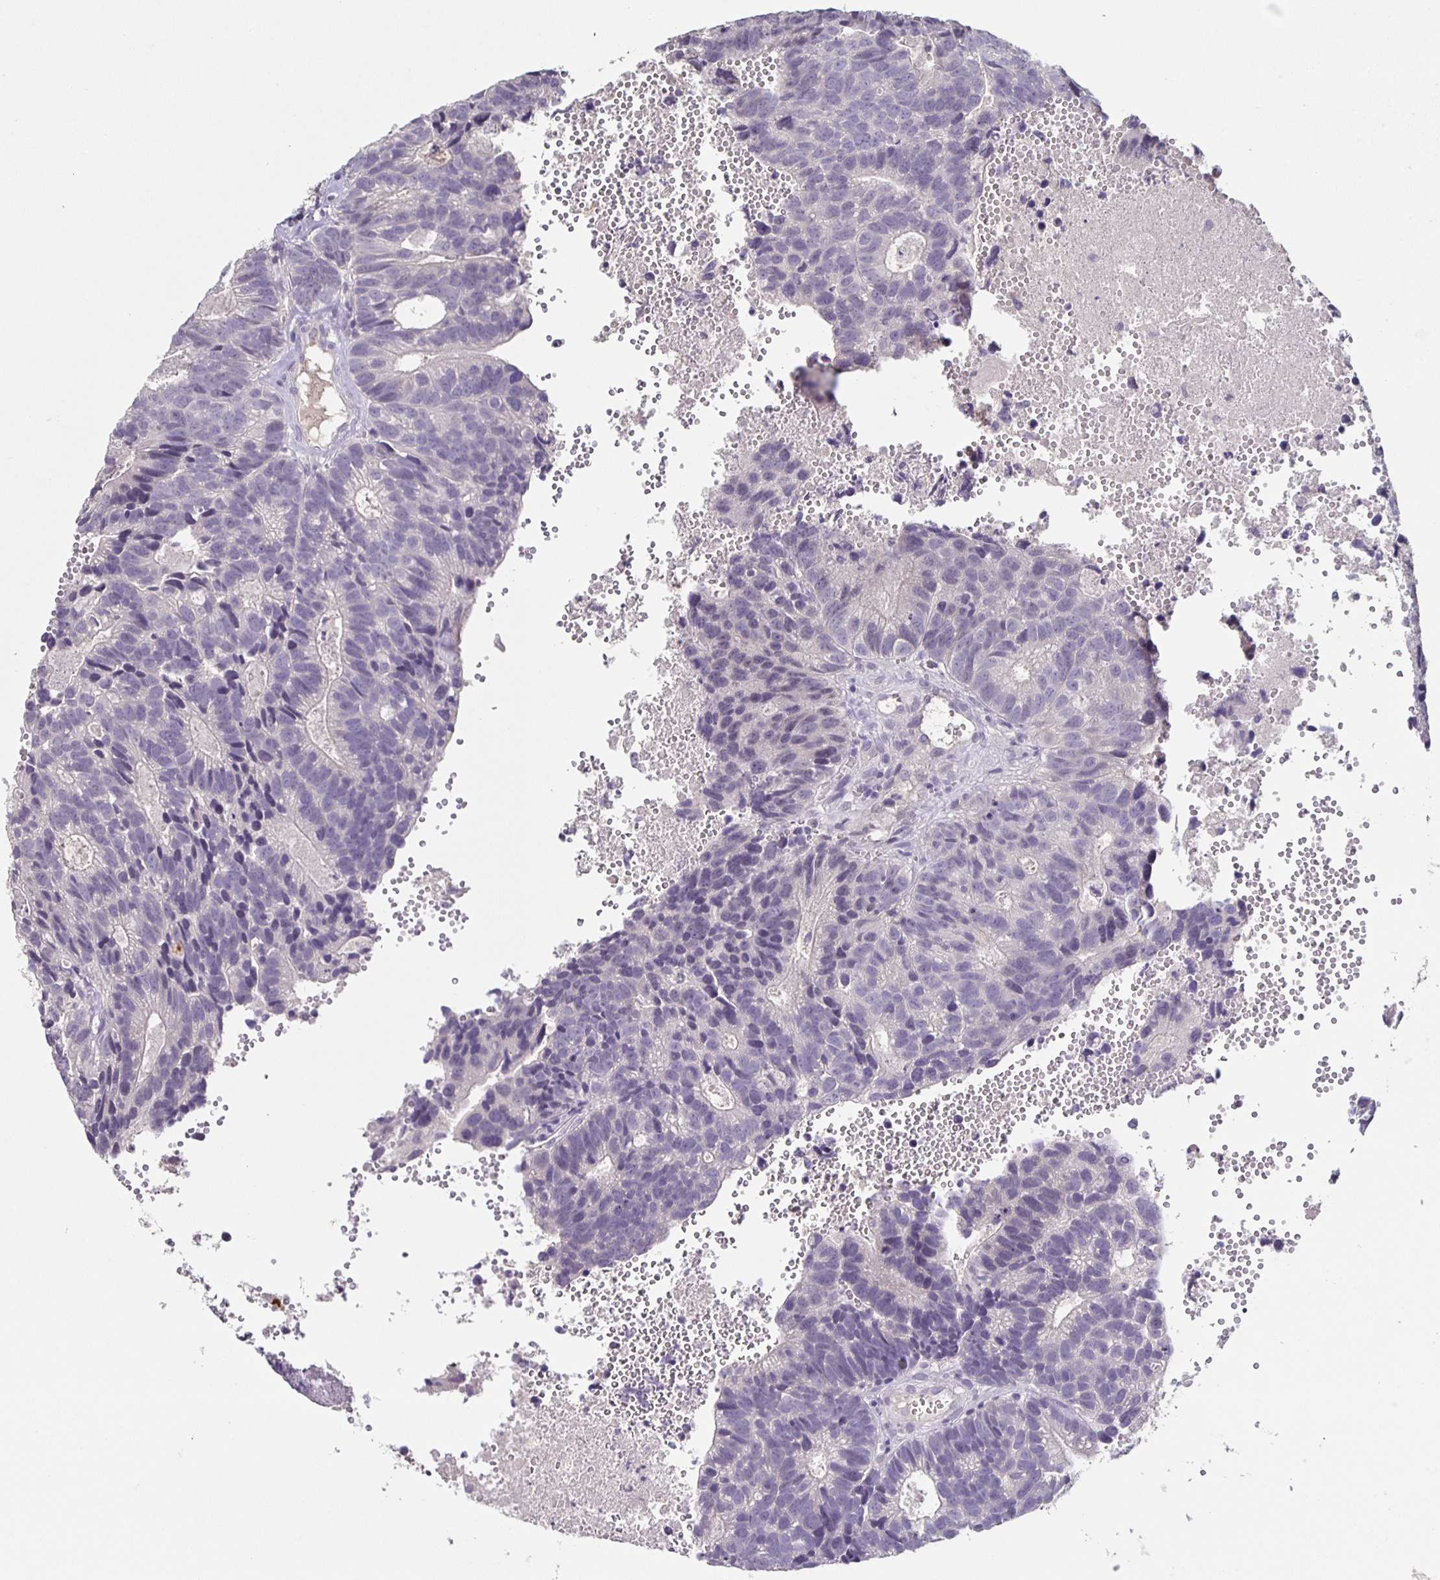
{"staining": {"intensity": "negative", "quantity": "none", "location": "none"}, "tissue": "head and neck cancer", "cell_type": "Tumor cells", "image_type": "cancer", "snomed": [{"axis": "morphology", "description": "Adenocarcinoma, NOS"}, {"axis": "topography", "description": "Head-Neck"}], "caption": "Protein analysis of adenocarcinoma (head and neck) demonstrates no significant staining in tumor cells. (Brightfield microscopy of DAB (3,3'-diaminobenzidine) IHC at high magnification).", "gene": "INSL5", "patient": {"sex": "male", "age": 62}}